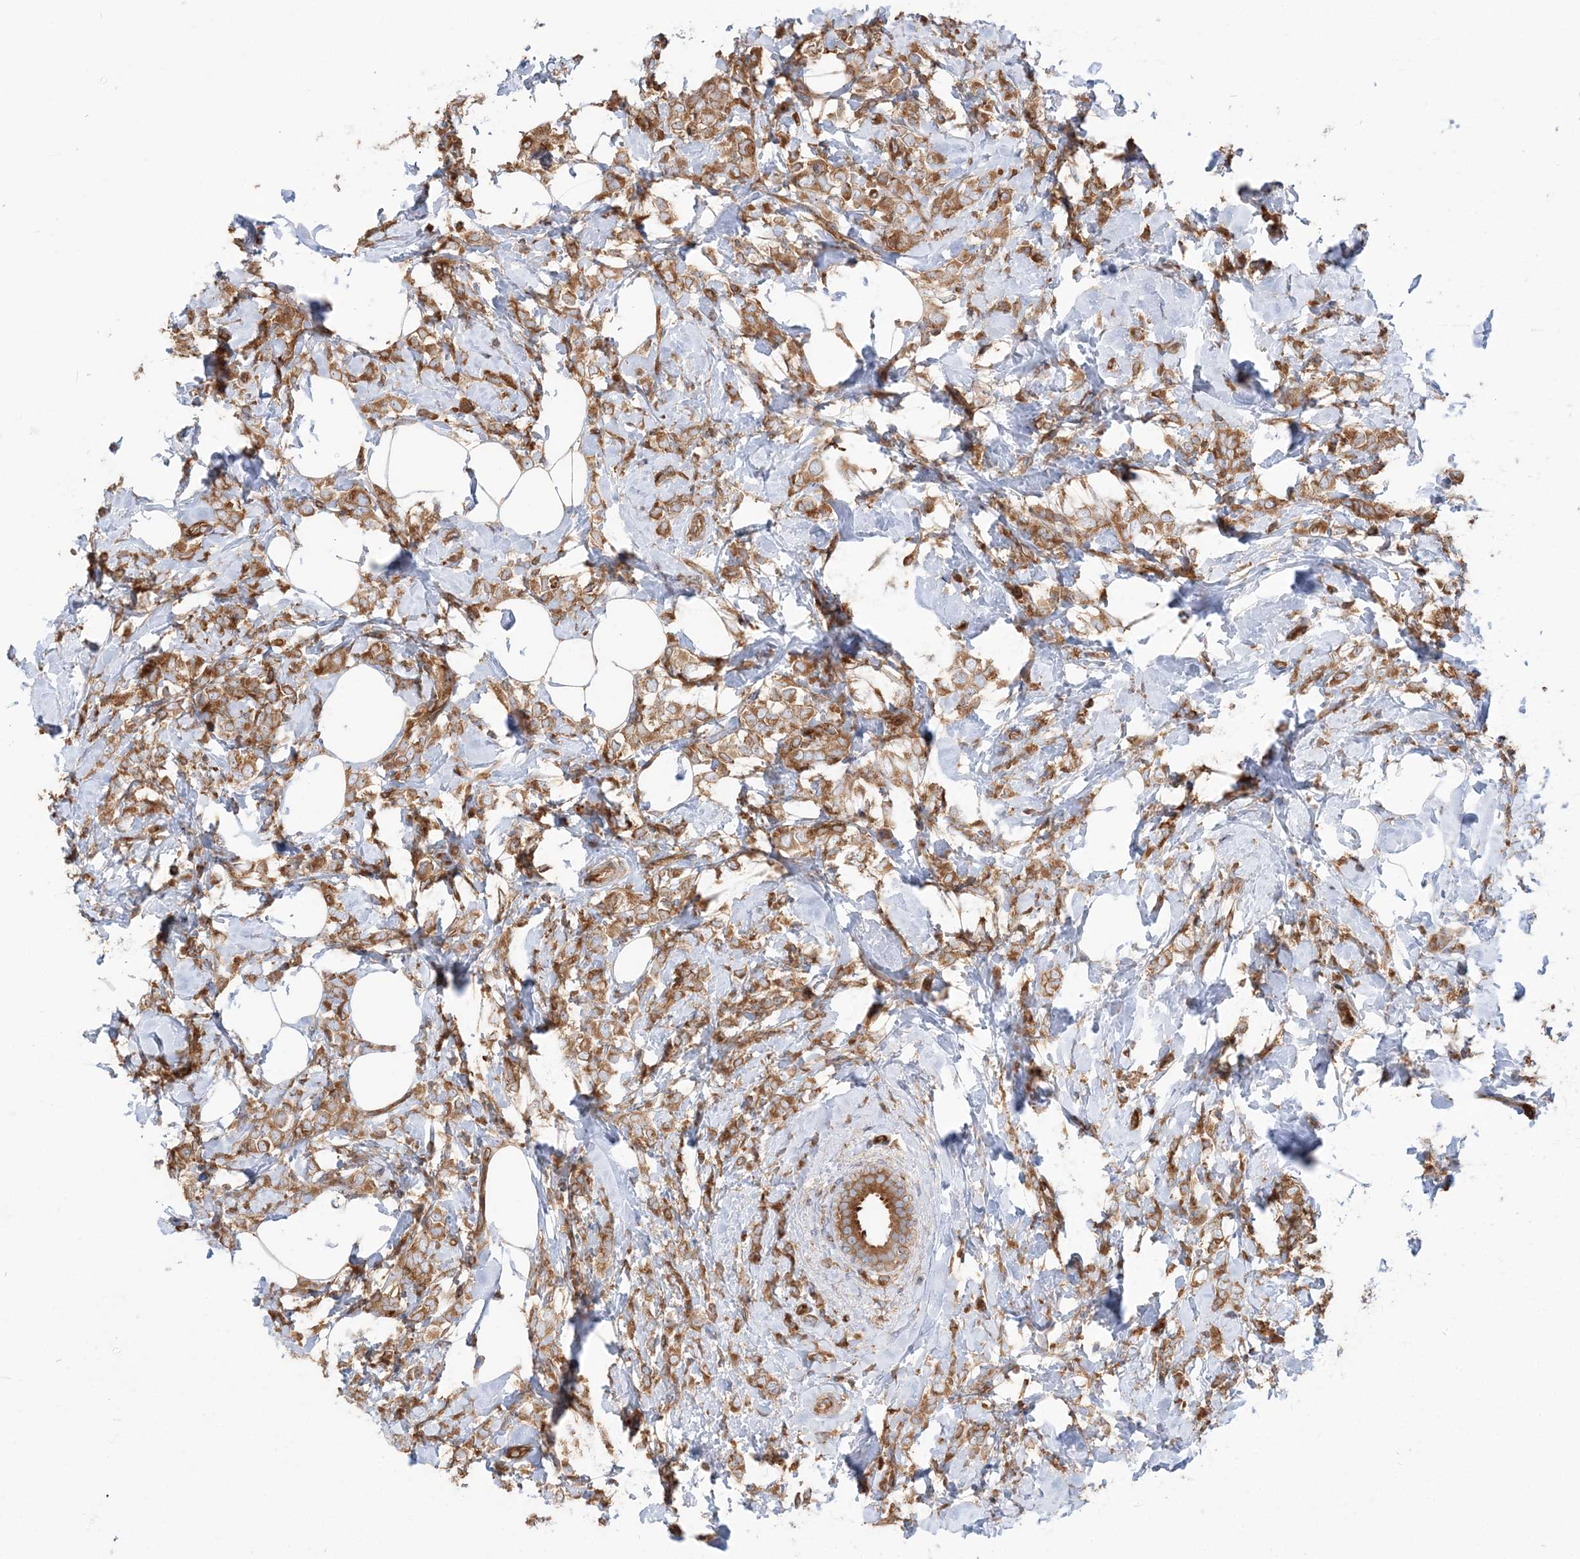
{"staining": {"intensity": "moderate", "quantity": ">75%", "location": "cytoplasmic/membranous"}, "tissue": "breast cancer", "cell_type": "Tumor cells", "image_type": "cancer", "snomed": [{"axis": "morphology", "description": "Lobular carcinoma"}, {"axis": "topography", "description": "Breast"}], "caption": "This is an image of IHC staining of breast lobular carcinoma, which shows moderate expression in the cytoplasmic/membranous of tumor cells.", "gene": "TBC1D5", "patient": {"sex": "female", "age": 47}}